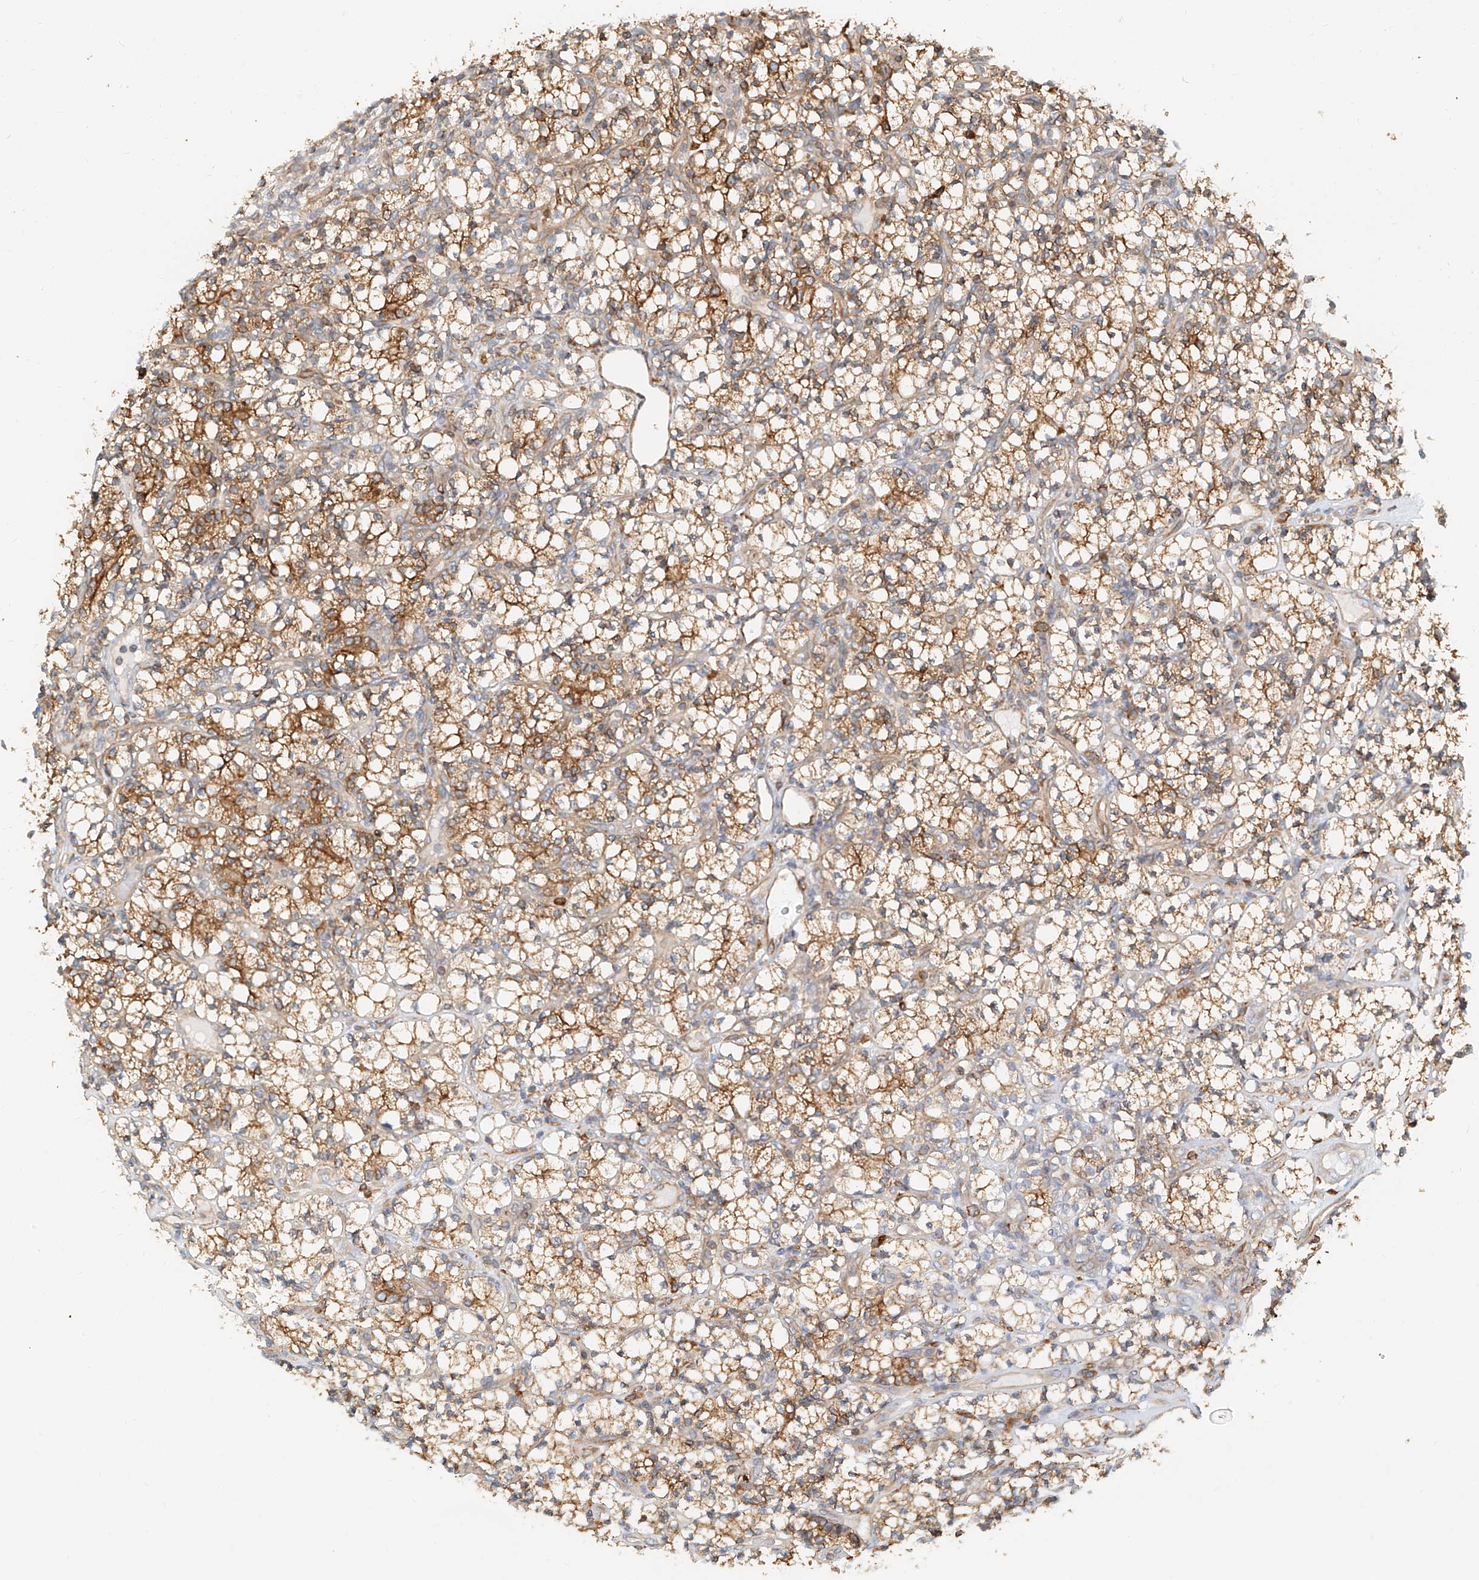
{"staining": {"intensity": "moderate", "quantity": ">75%", "location": "cytoplasmic/membranous"}, "tissue": "renal cancer", "cell_type": "Tumor cells", "image_type": "cancer", "snomed": [{"axis": "morphology", "description": "Adenocarcinoma, NOS"}, {"axis": "topography", "description": "Kidney"}], "caption": "Human renal cancer stained with a protein marker shows moderate staining in tumor cells.", "gene": "DHRS7", "patient": {"sex": "male", "age": 77}}